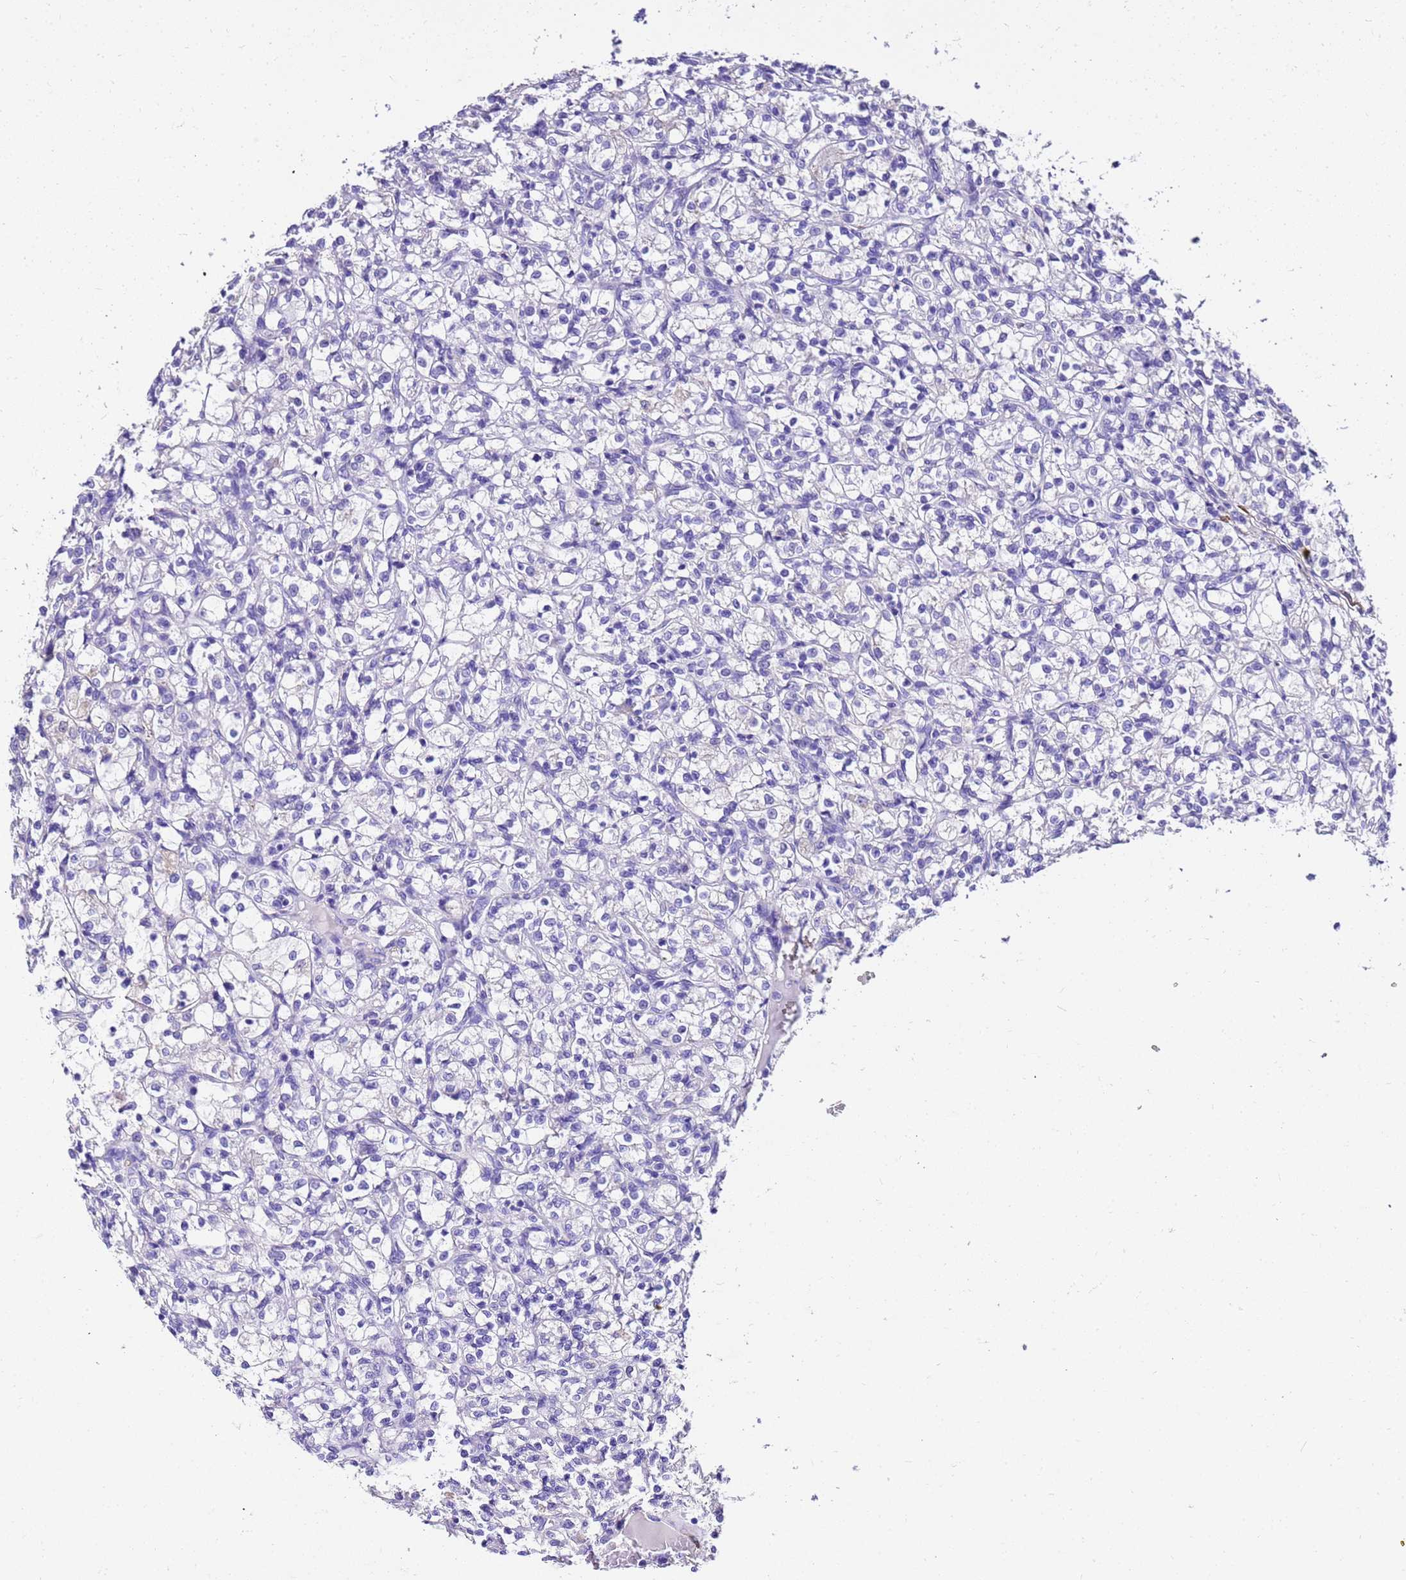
{"staining": {"intensity": "negative", "quantity": "none", "location": "none"}, "tissue": "renal cancer", "cell_type": "Tumor cells", "image_type": "cancer", "snomed": [{"axis": "morphology", "description": "Adenocarcinoma, NOS"}, {"axis": "topography", "description": "Kidney"}], "caption": "Tumor cells show no significant positivity in renal adenocarcinoma.", "gene": "HSPB6", "patient": {"sex": "female", "age": 69}}